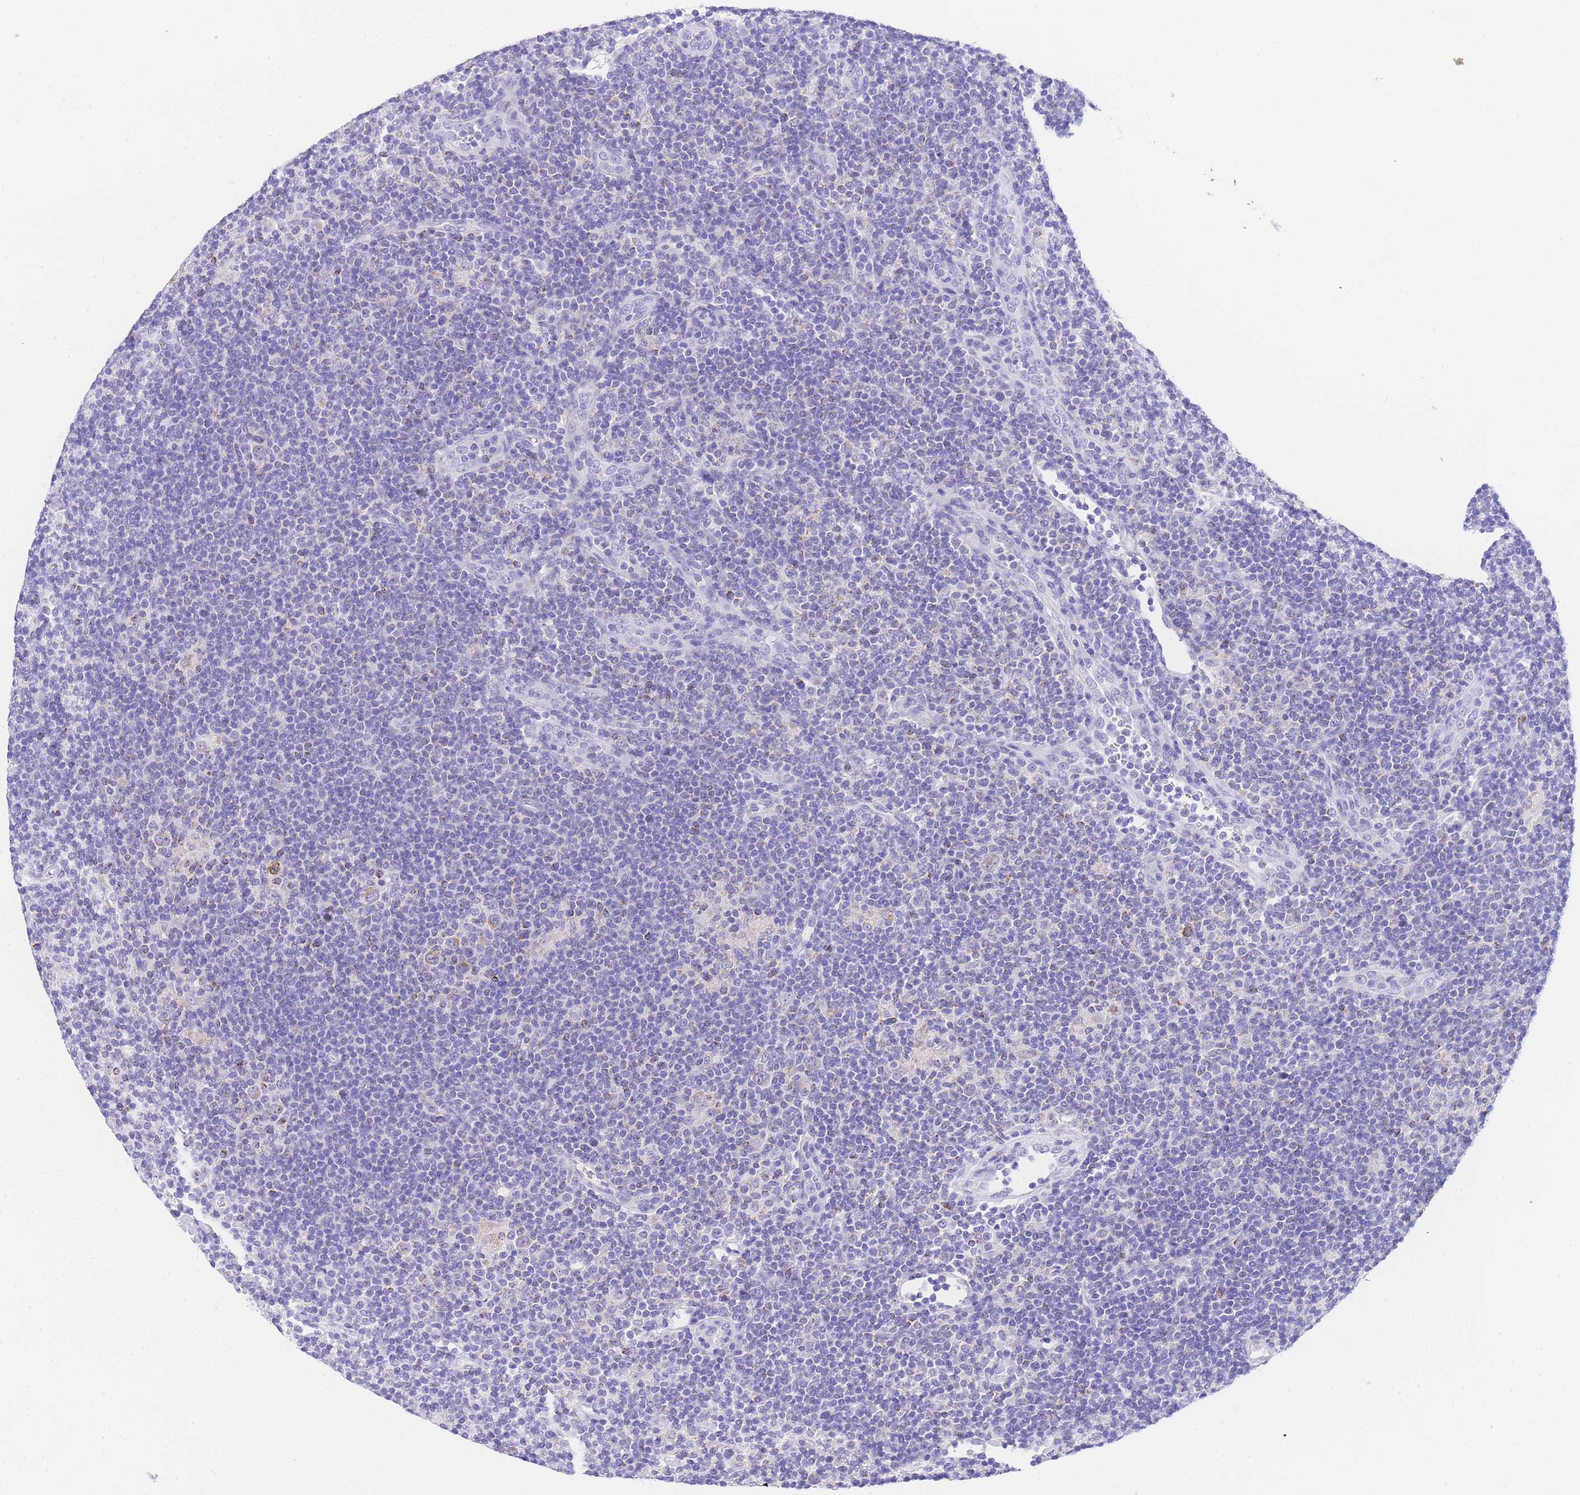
{"staining": {"intensity": "weak", "quantity": "25%-75%", "location": "cytoplasmic/membranous"}, "tissue": "lymphoma", "cell_type": "Tumor cells", "image_type": "cancer", "snomed": [{"axis": "morphology", "description": "Hodgkin's disease, NOS"}, {"axis": "topography", "description": "Lymph node"}], "caption": "Lymphoma stained with a protein marker demonstrates weak staining in tumor cells.", "gene": "NKD2", "patient": {"sex": "female", "age": 57}}